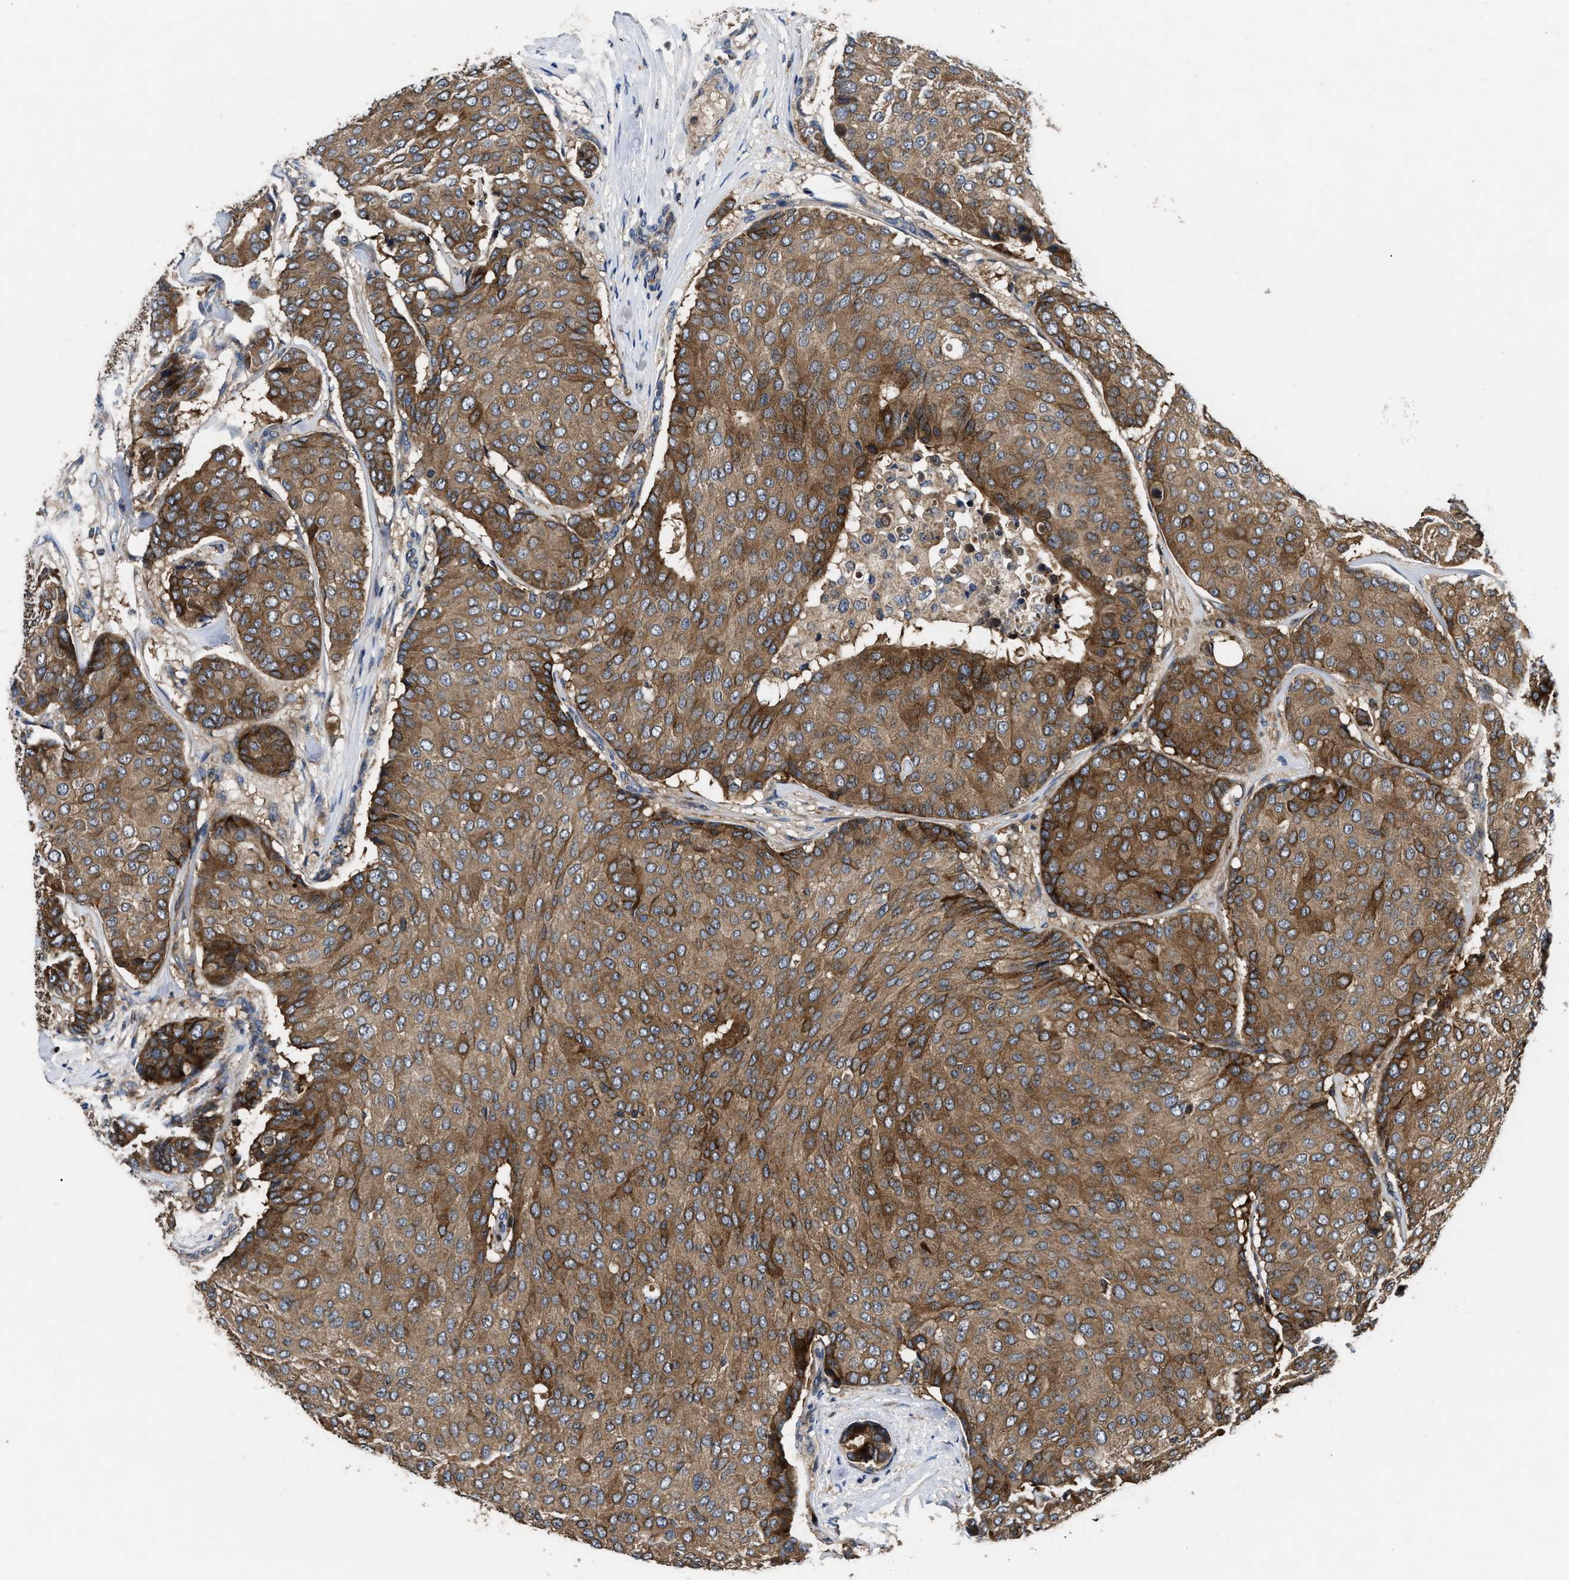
{"staining": {"intensity": "moderate", "quantity": ">75%", "location": "cytoplasmic/membranous"}, "tissue": "breast cancer", "cell_type": "Tumor cells", "image_type": "cancer", "snomed": [{"axis": "morphology", "description": "Duct carcinoma"}, {"axis": "topography", "description": "Breast"}], "caption": "DAB (3,3'-diaminobenzidine) immunohistochemical staining of human infiltrating ductal carcinoma (breast) exhibits moderate cytoplasmic/membranous protein expression in approximately >75% of tumor cells.", "gene": "YBEY", "patient": {"sex": "female", "age": 75}}